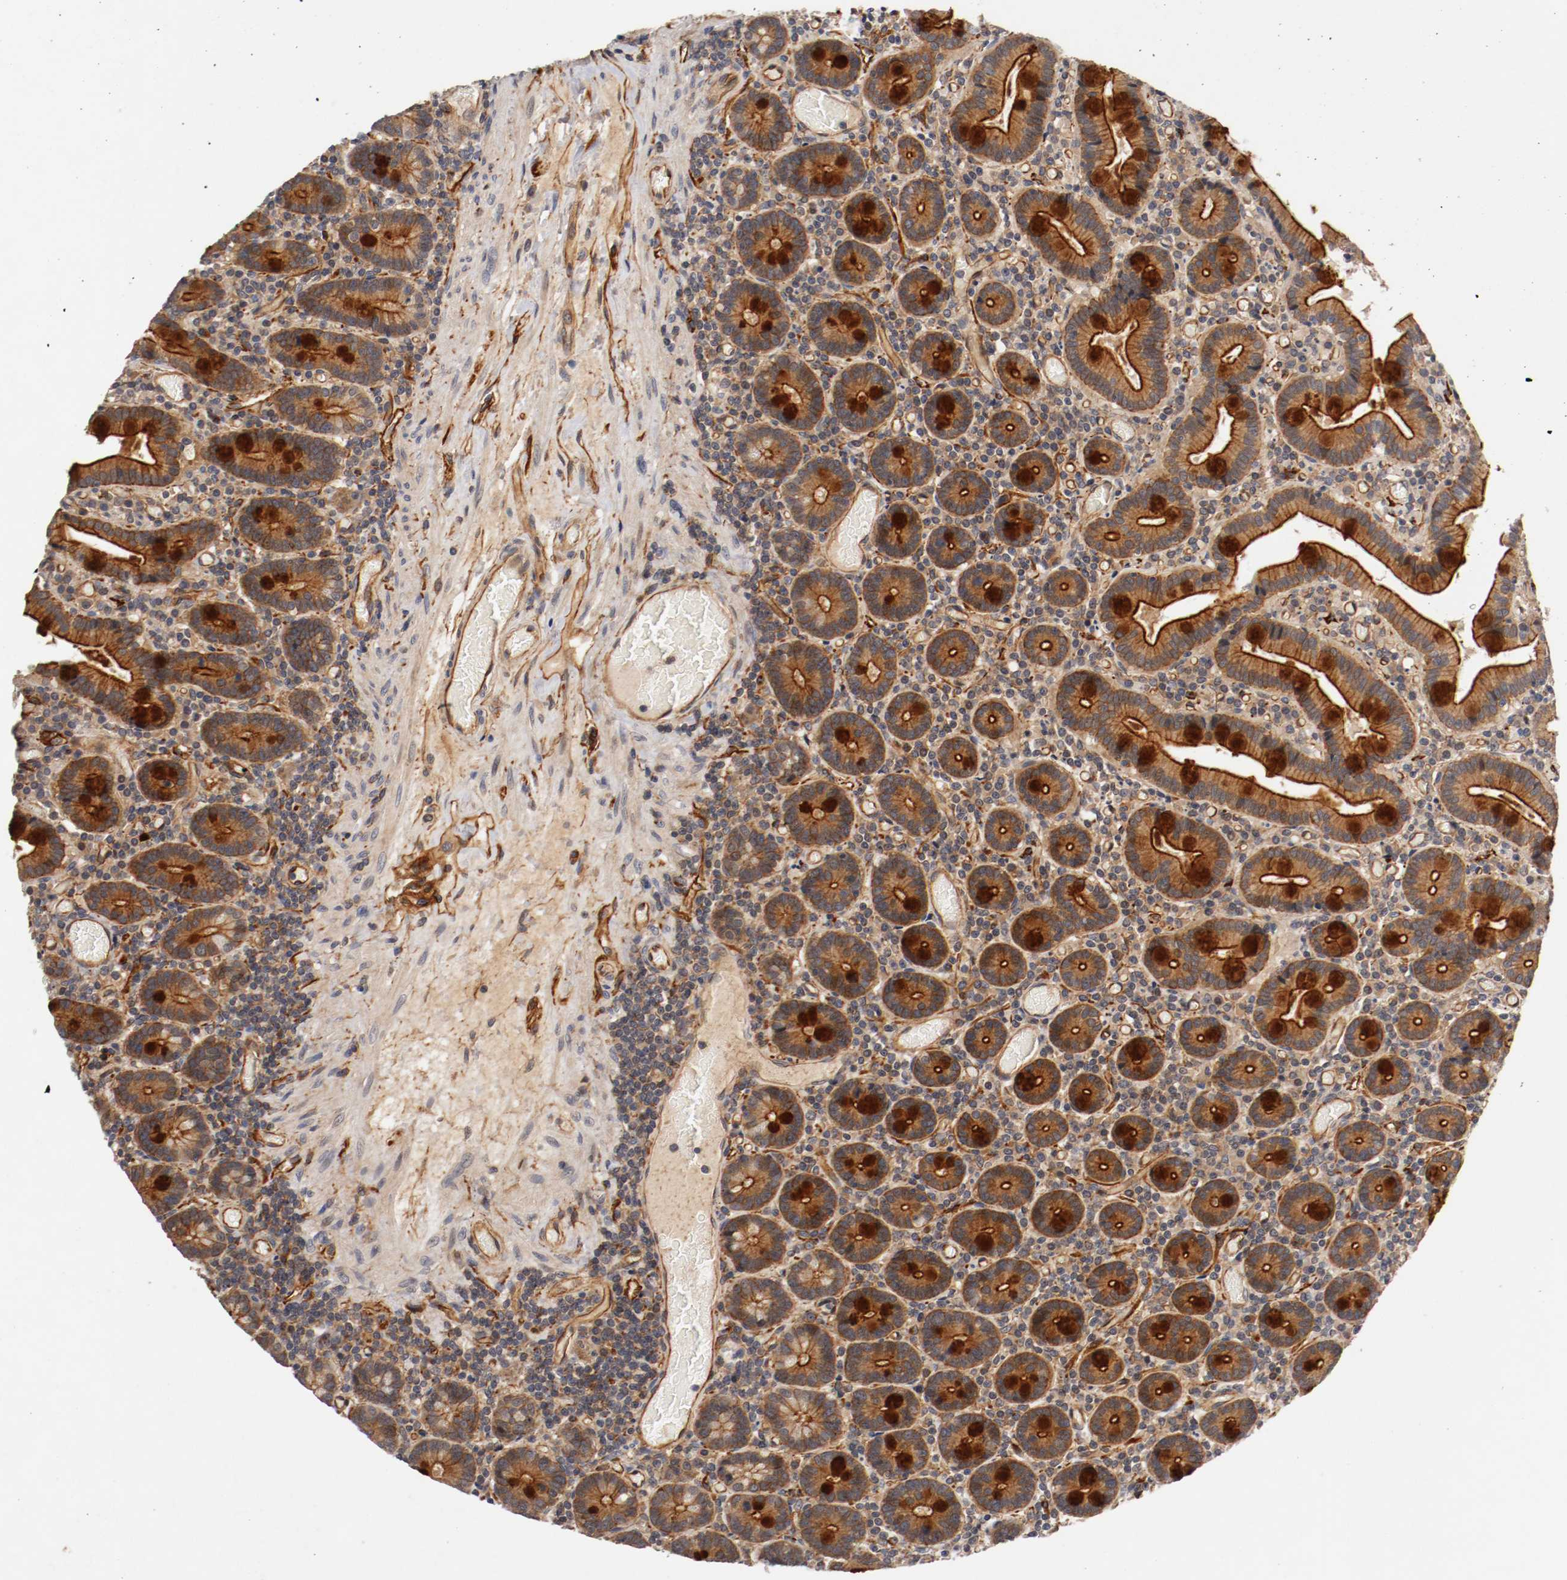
{"staining": {"intensity": "strong", "quantity": ">75%", "location": "cytoplasmic/membranous"}, "tissue": "duodenum", "cell_type": "Glandular cells", "image_type": "normal", "snomed": [{"axis": "morphology", "description": "Normal tissue, NOS"}, {"axis": "topography", "description": "Duodenum"}], "caption": "Protein analysis of normal duodenum shows strong cytoplasmic/membranous staining in approximately >75% of glandular cells. (DAB (3,3'-diaminobenzidine) = brown stain, brightfield microscopy at high magnification).", "gene": "TYK2", "patient": {"sex": "female", "age": 53}}